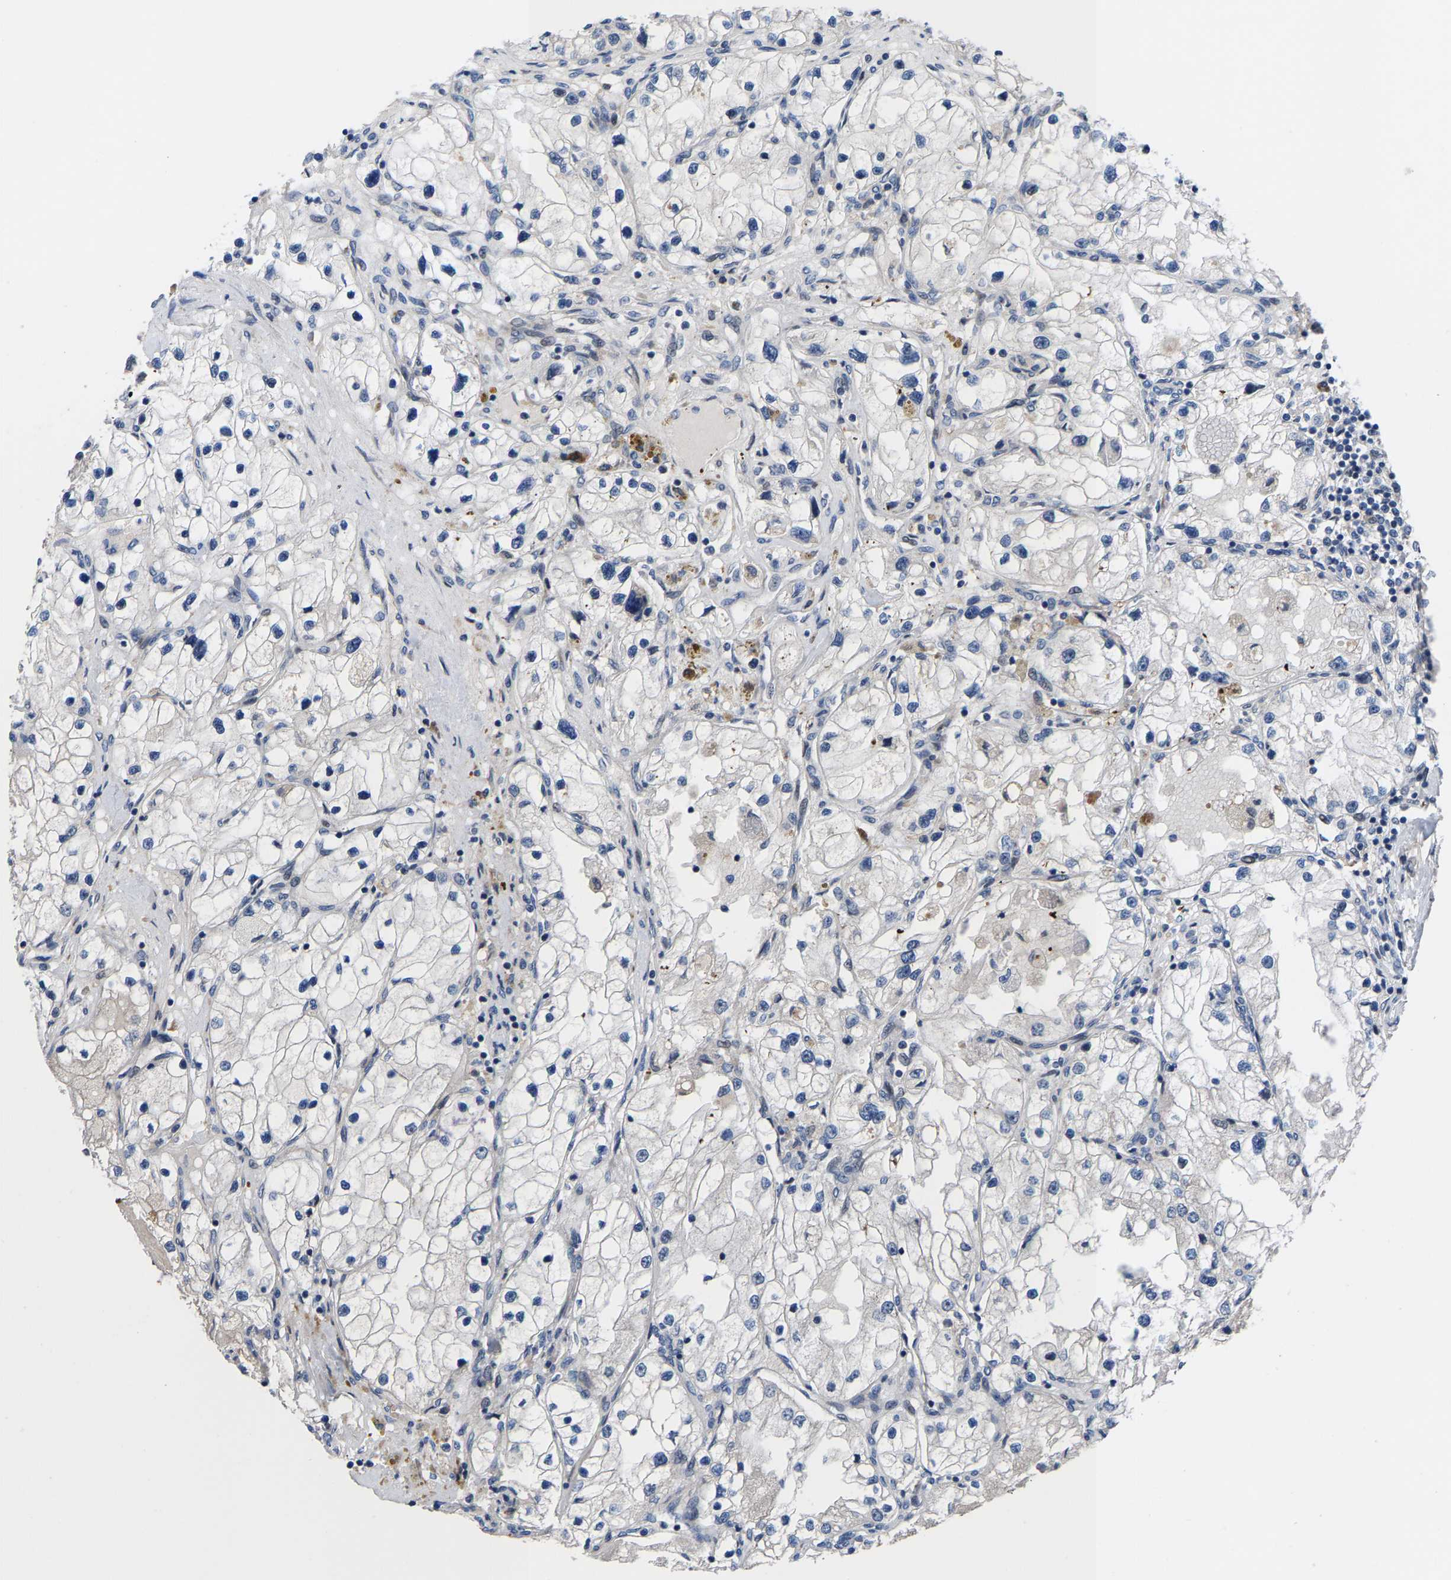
{"staining": {"intensity": "negative", "quantity": "none", "location": "none"}, "tissue": "renal cancer", "cell_type": "Tumor cells", "image_type": "cancer", "snomed": [{"axis": "morphology", "description": "Adenocarcinoma, NOS"}, {"axis": "topography", "description": "Kidney"}], "caption": "A high-resolution photomicrograph shows immunohistochemistry (IHC) staining of renal cancer (adenocarcinoma), which demonstrates no significant positivity in tumor cells. (Immunohistochemistry, brightfield microscopy, high magnification).", "gene": "HAUS6", "patient": {"sex": "male", "age": 68}}